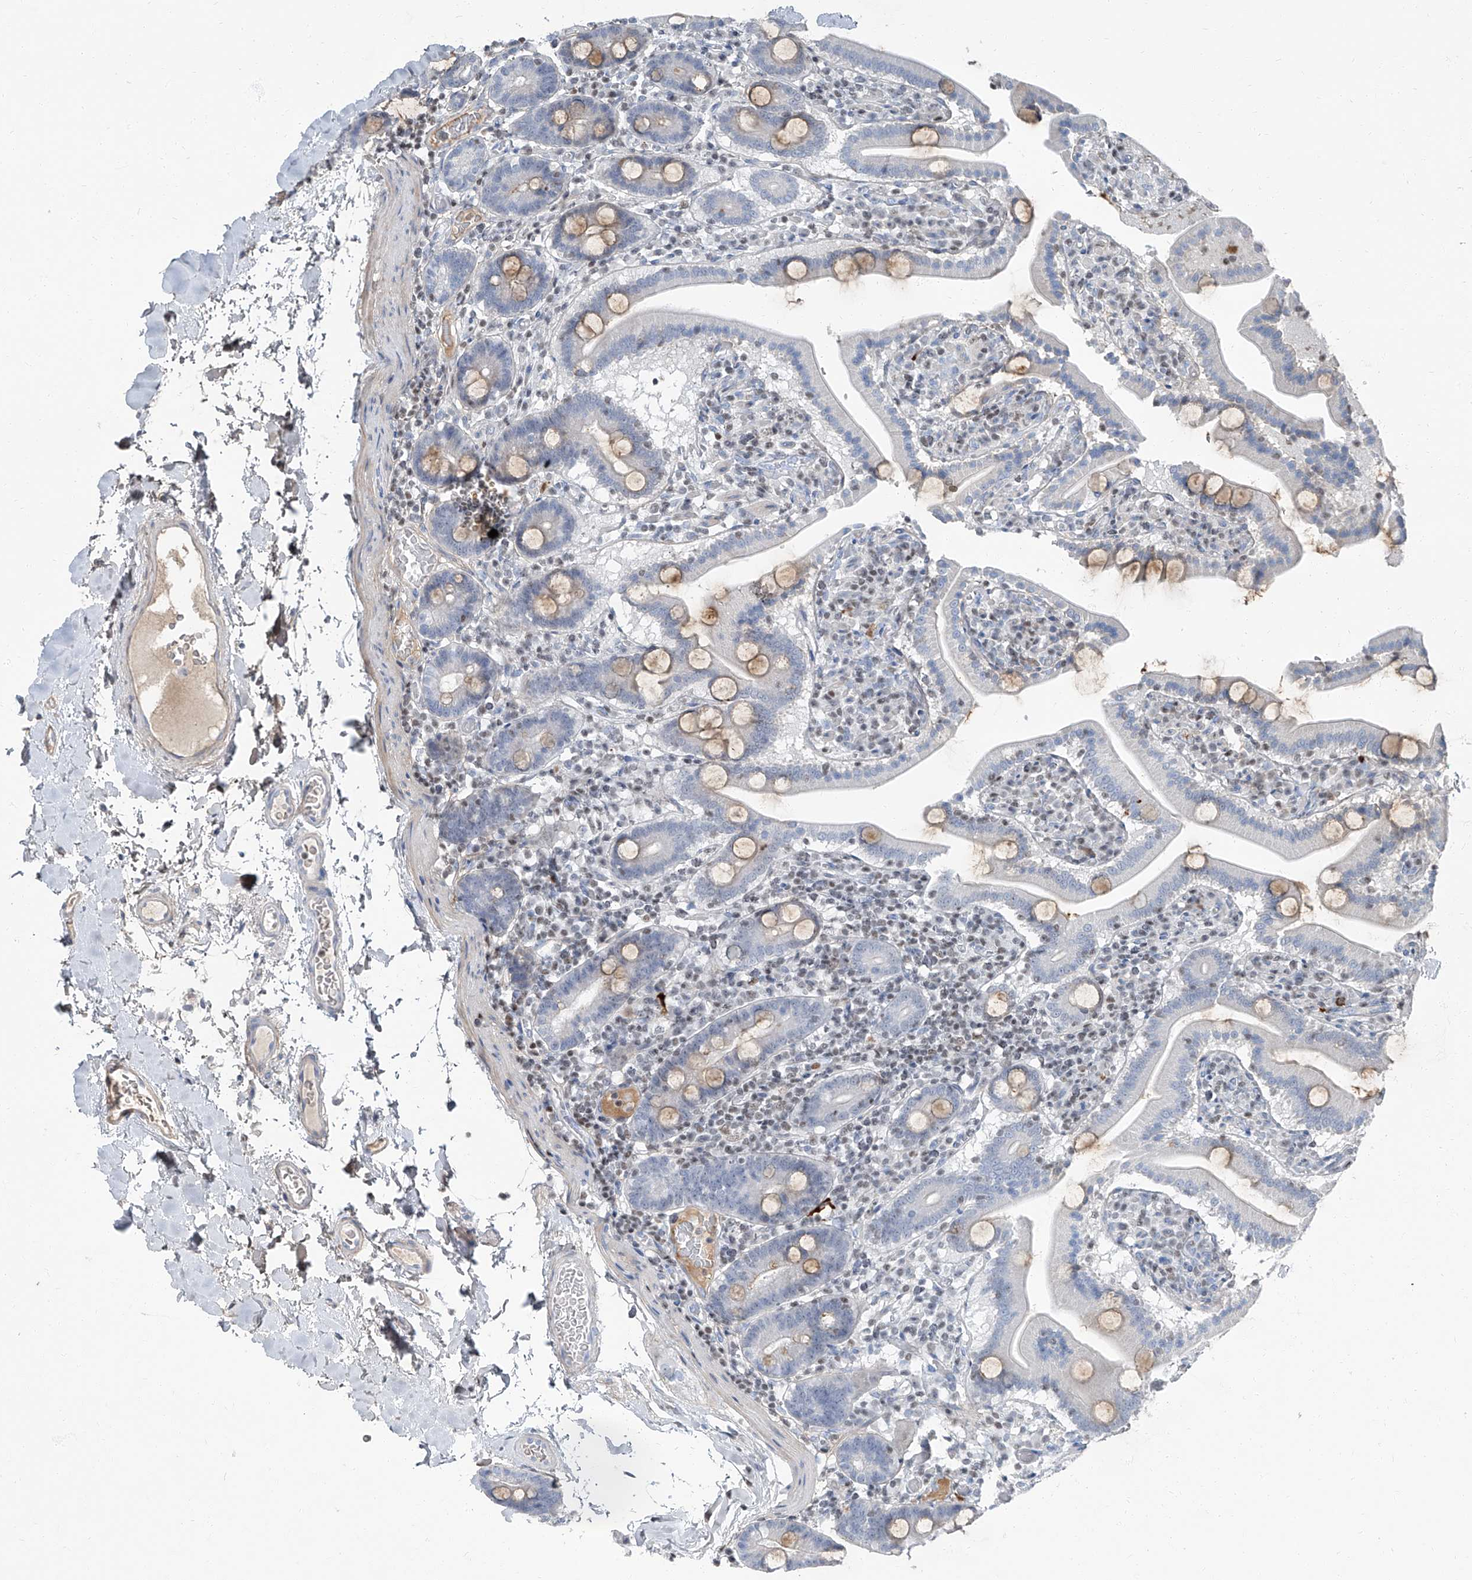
{"staining": {"intensity": "moderate", "quantity": "<25%", "location": "cytoplasmic/membranous"}, "tissue": "duodenum", "cell_type": "Glandular cells", "image_type": "normal", "snomed": [{"axis": "morphology", "description": "Normal tissue, NOS"}, {"axis": "topography", "description": "Duodenum"}], "caption": "Immunohistochemistry micrograph of benign human duodenum stained for a protein (brown), which demonstrates low levels of moderate cytoplasmic/membranous expression in approximately <25% of glandular cells.", "gene": "HOXA3", "patient": {"sex": "male", "age": 55}}